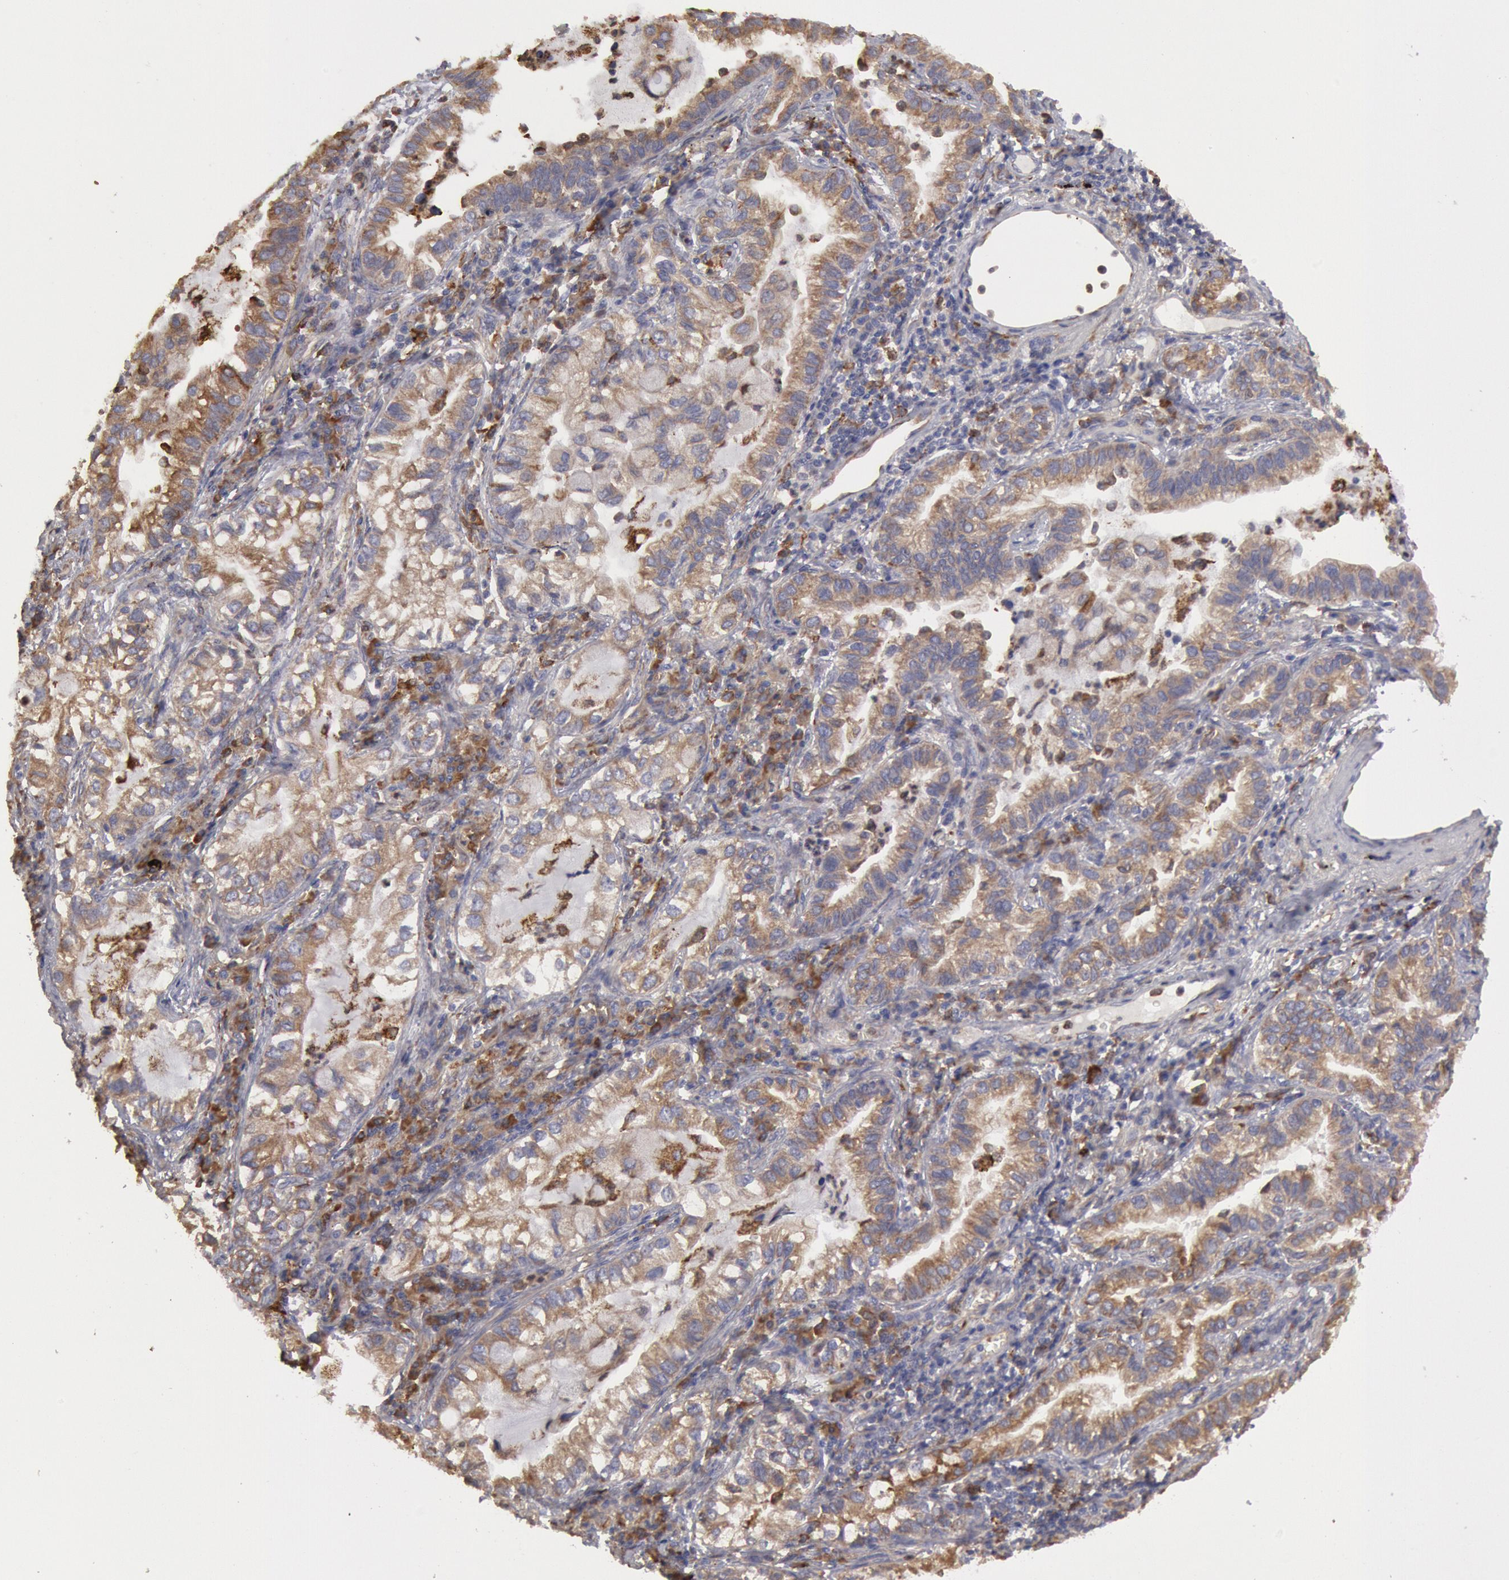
{"staining": {"intensity": "moderate", "quantity": ">75%", "location": "cytoplasmic/membranous"}, "tissue": "lung cancer", "cell_type": "Tumor cells", "image_type": "cancer", "snomed": [{"axis": "morphology", "description": "Adenocarcinoma, NOS"}, {"axis": "topography", "description": "Lung"}], "caption": "Lung cancer stained for a protein exhibits moderate cytoplasmic/membranous positivity in tumor cells.", "gene": "ERP44", "patient": {"sex": "female", "age": 50}}